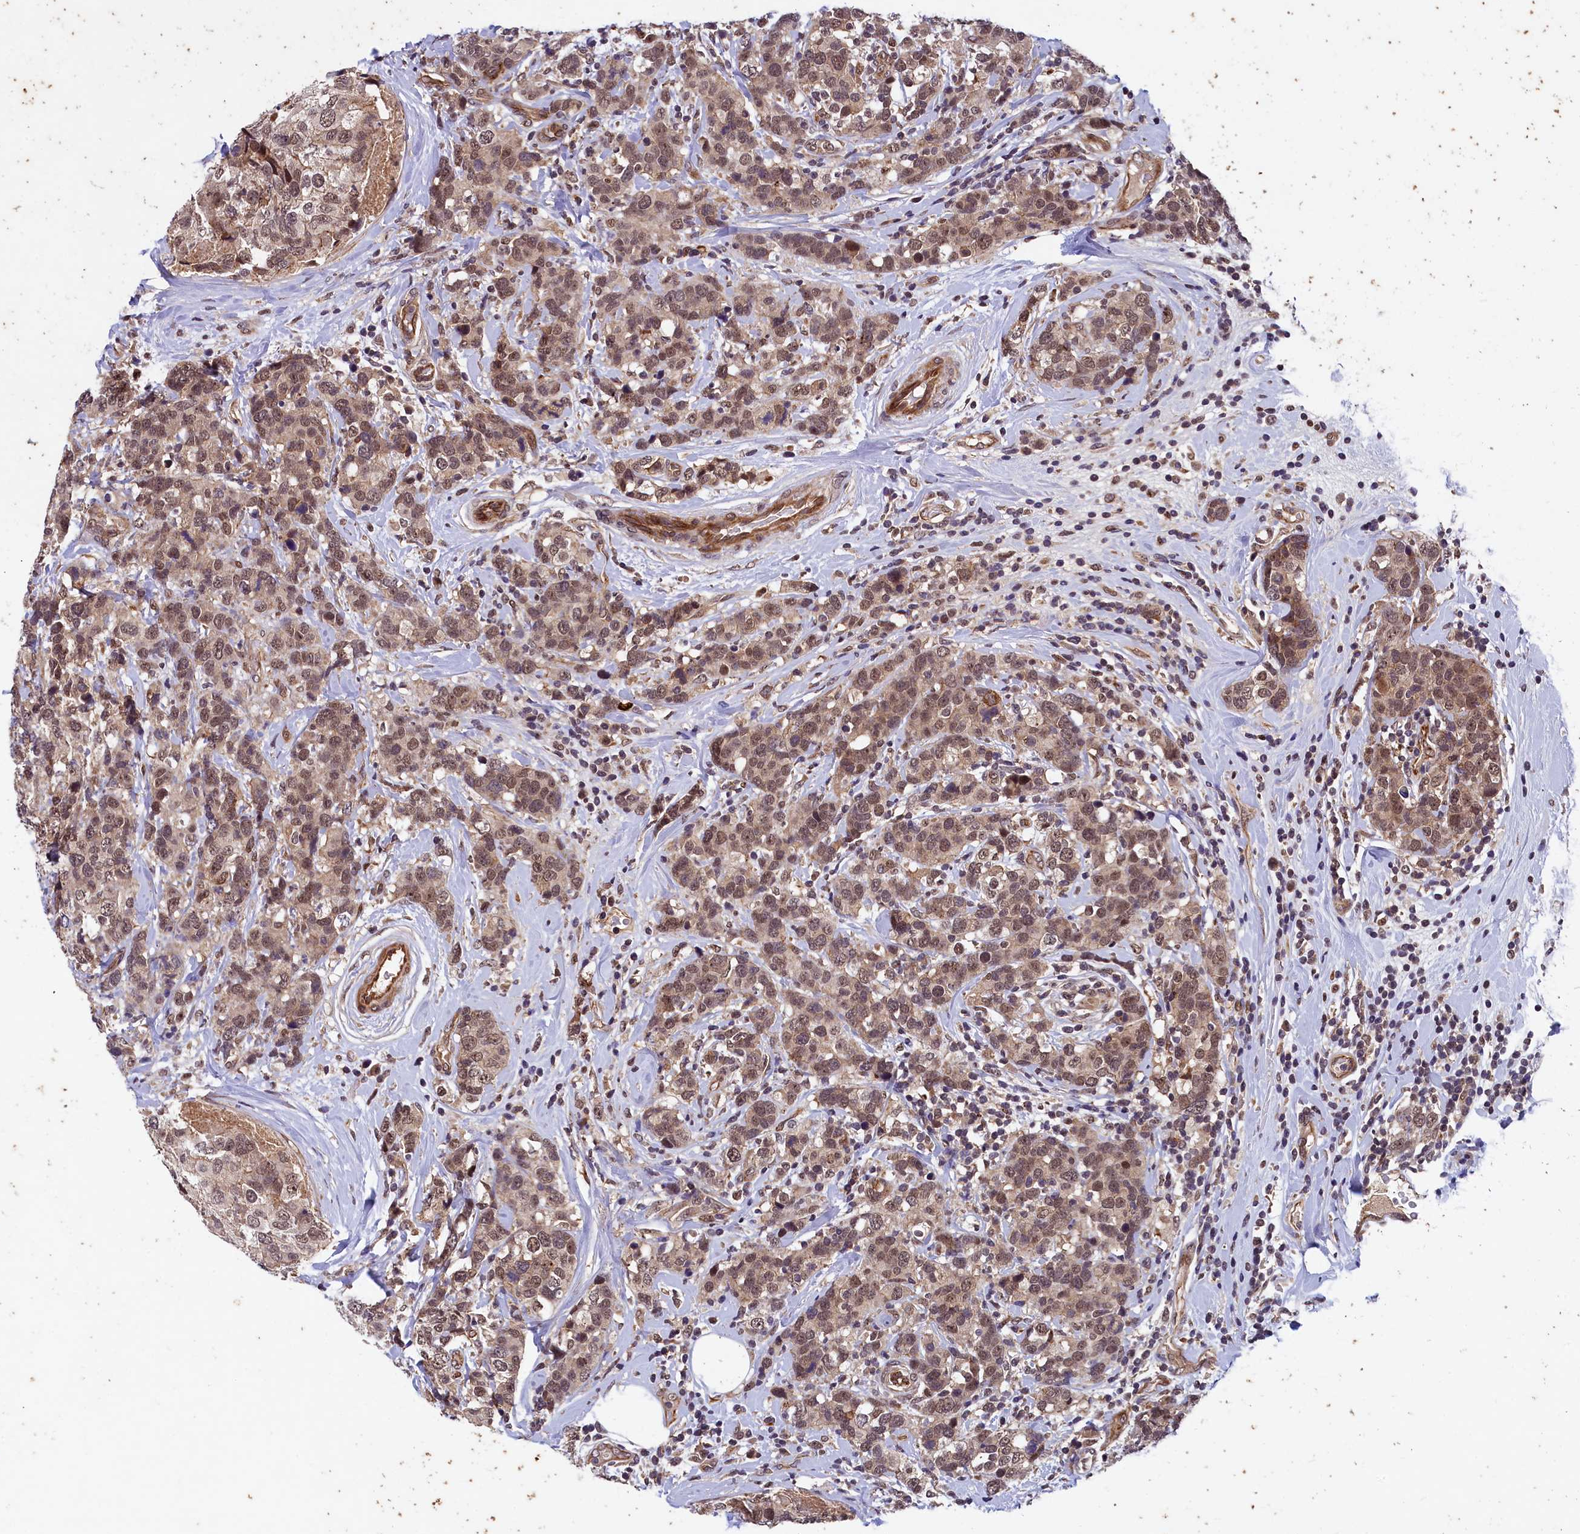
{"staining": {"intensity": "weak", "quantity": ">75%", "location": "nuclear"}, "tissue": "breast cancer", "cell_type": "Tumor cells", "image_type": "cancer", "snomed": [{"axis": "morphology", "description": "Lobular carcinoma"}, {"axis": "topography", "description": "Breast"}], "caption": "An image showing weak nuclear positivity in about >75% of tumor cells in breast cancer (lobular carcinoma), as visualized by brown immunohistochemical staining.", "gene": "ARL14EP", "patient": {"sex": "female", "age": 59}}